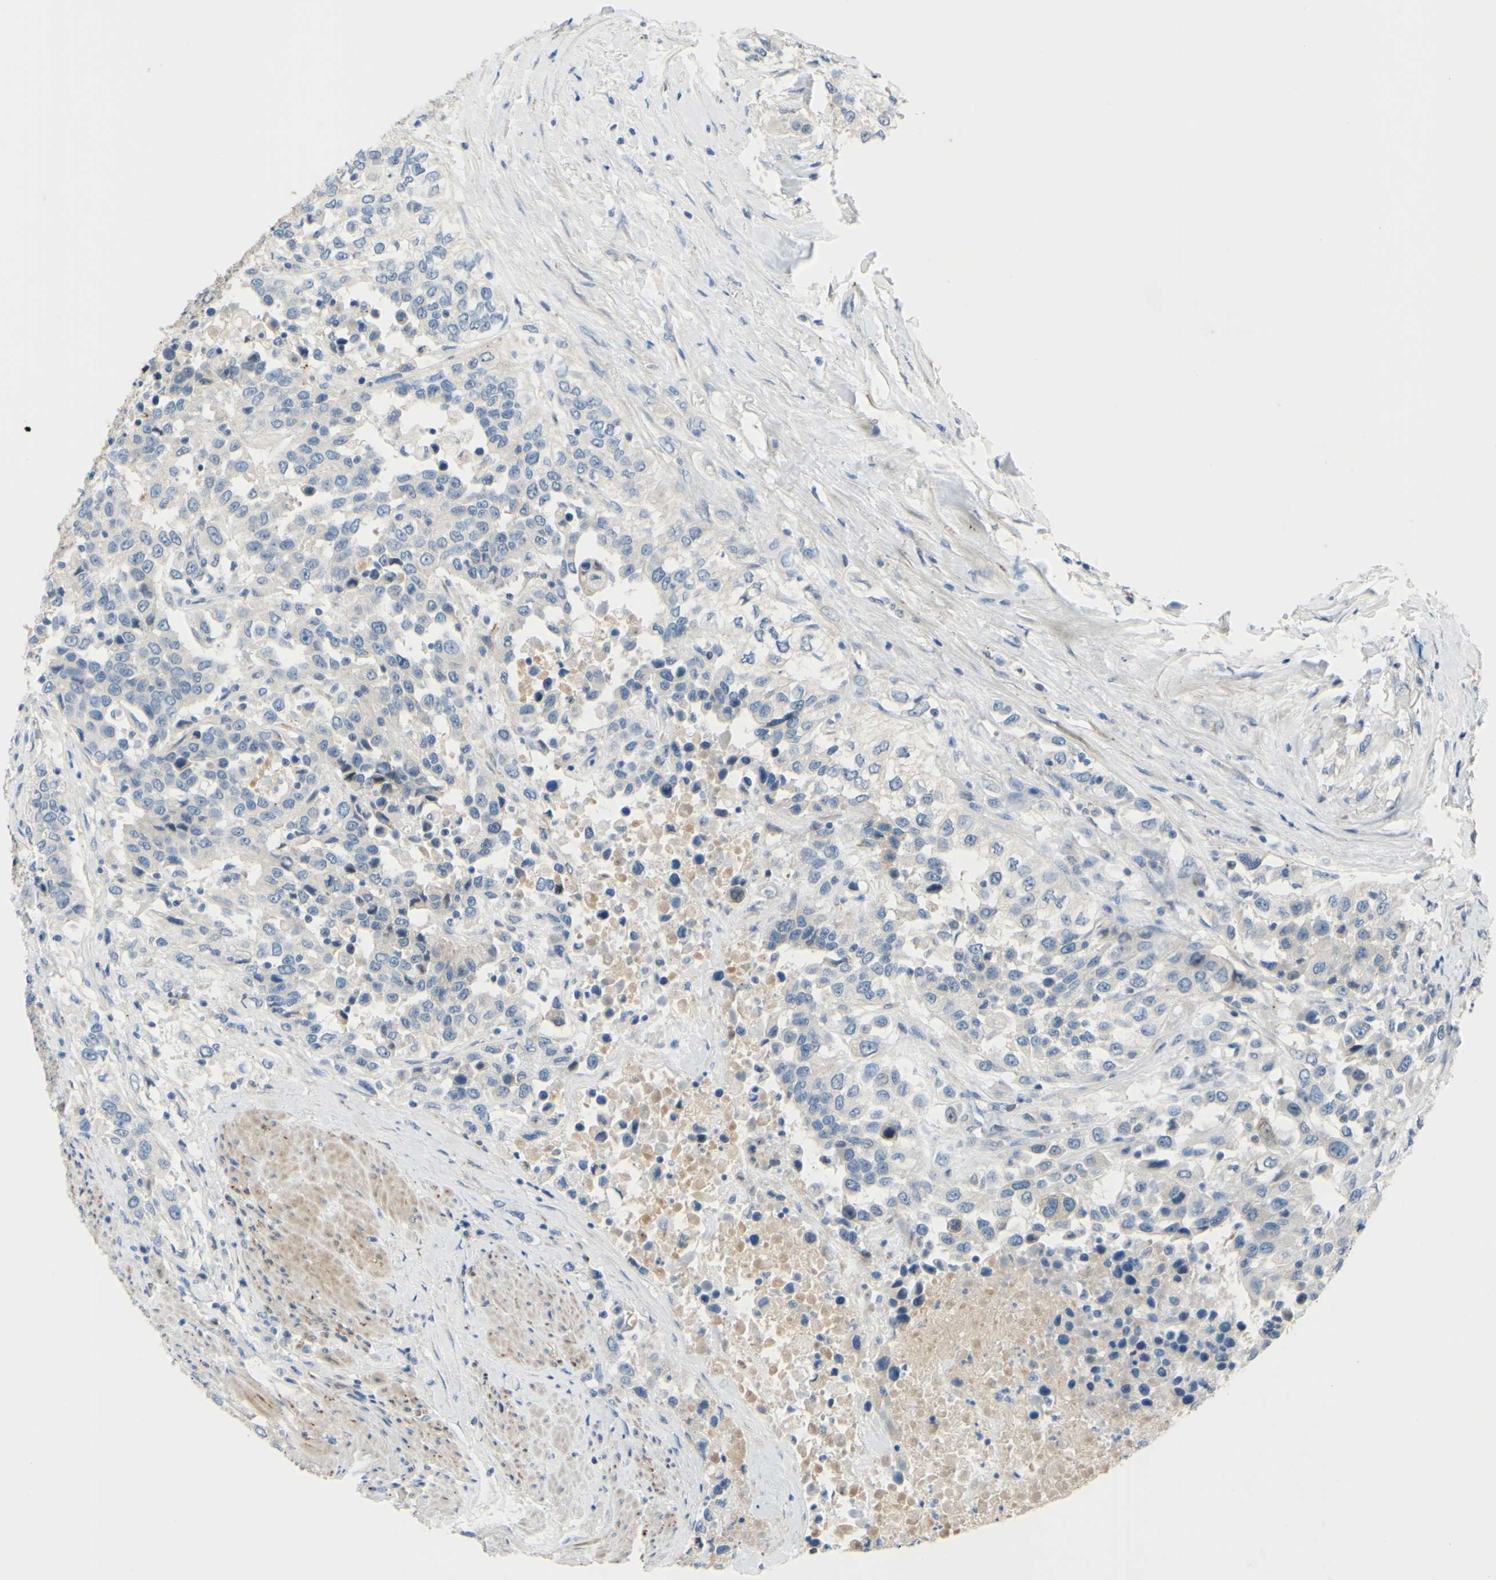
{"staining": {"intensity": "negative", "quantity": "none", "location": "none"}, "tissue": "urothelial cancer", "cell_type": "Tumor cells", "image_type": "cancer", "snomed": [{"axis": "morphology", "description": "Urothelial carcinoma, High grade"}, {"axis": "topography", "description": "Urinary bladder"}], "caption": "The immunohistochemistry image has no significant positivity in tumor cells of urothelial cancer tissue.", "gene": "ARHGAP1", "patient": {"sex": "female", "age": 80}}